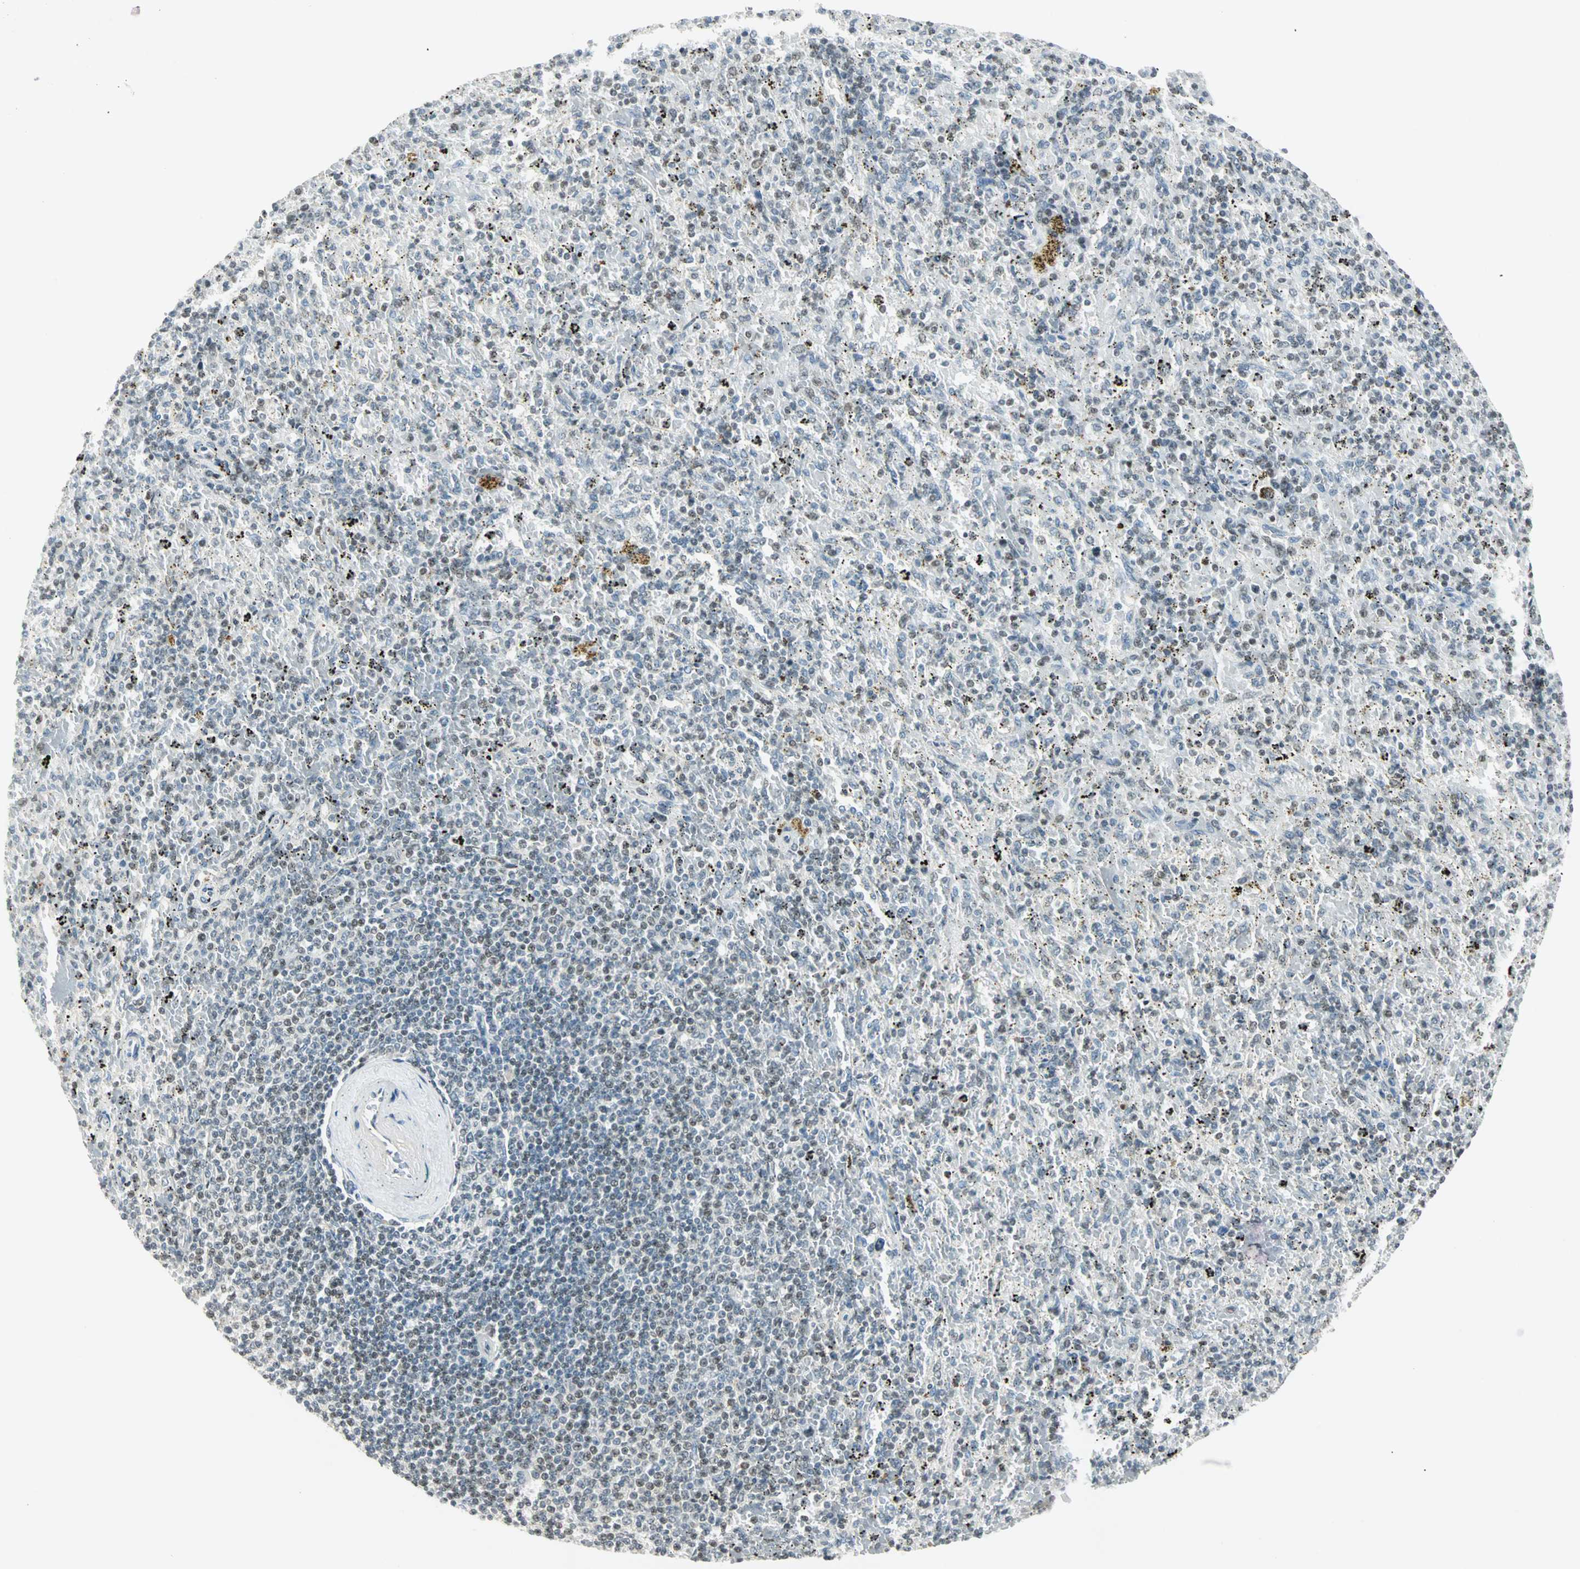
{"staining": {"intensity": "weak", "quantity": "<25%", "location": "nuclear"}, "tissue": "spleen", "cell_type": "Cells in red pulp", "image_type": "normal", "snomed": [{"axis": "morphology", "description": "Normal tissue, NOS"}, {"axis": "topography", "description": "Spleen"}], "caption": "A histopathology image of human spleen is negative for staining in cells in red pulp.", "gene": "SMAD3", "patient": {"sex": "female", "age": 43}}